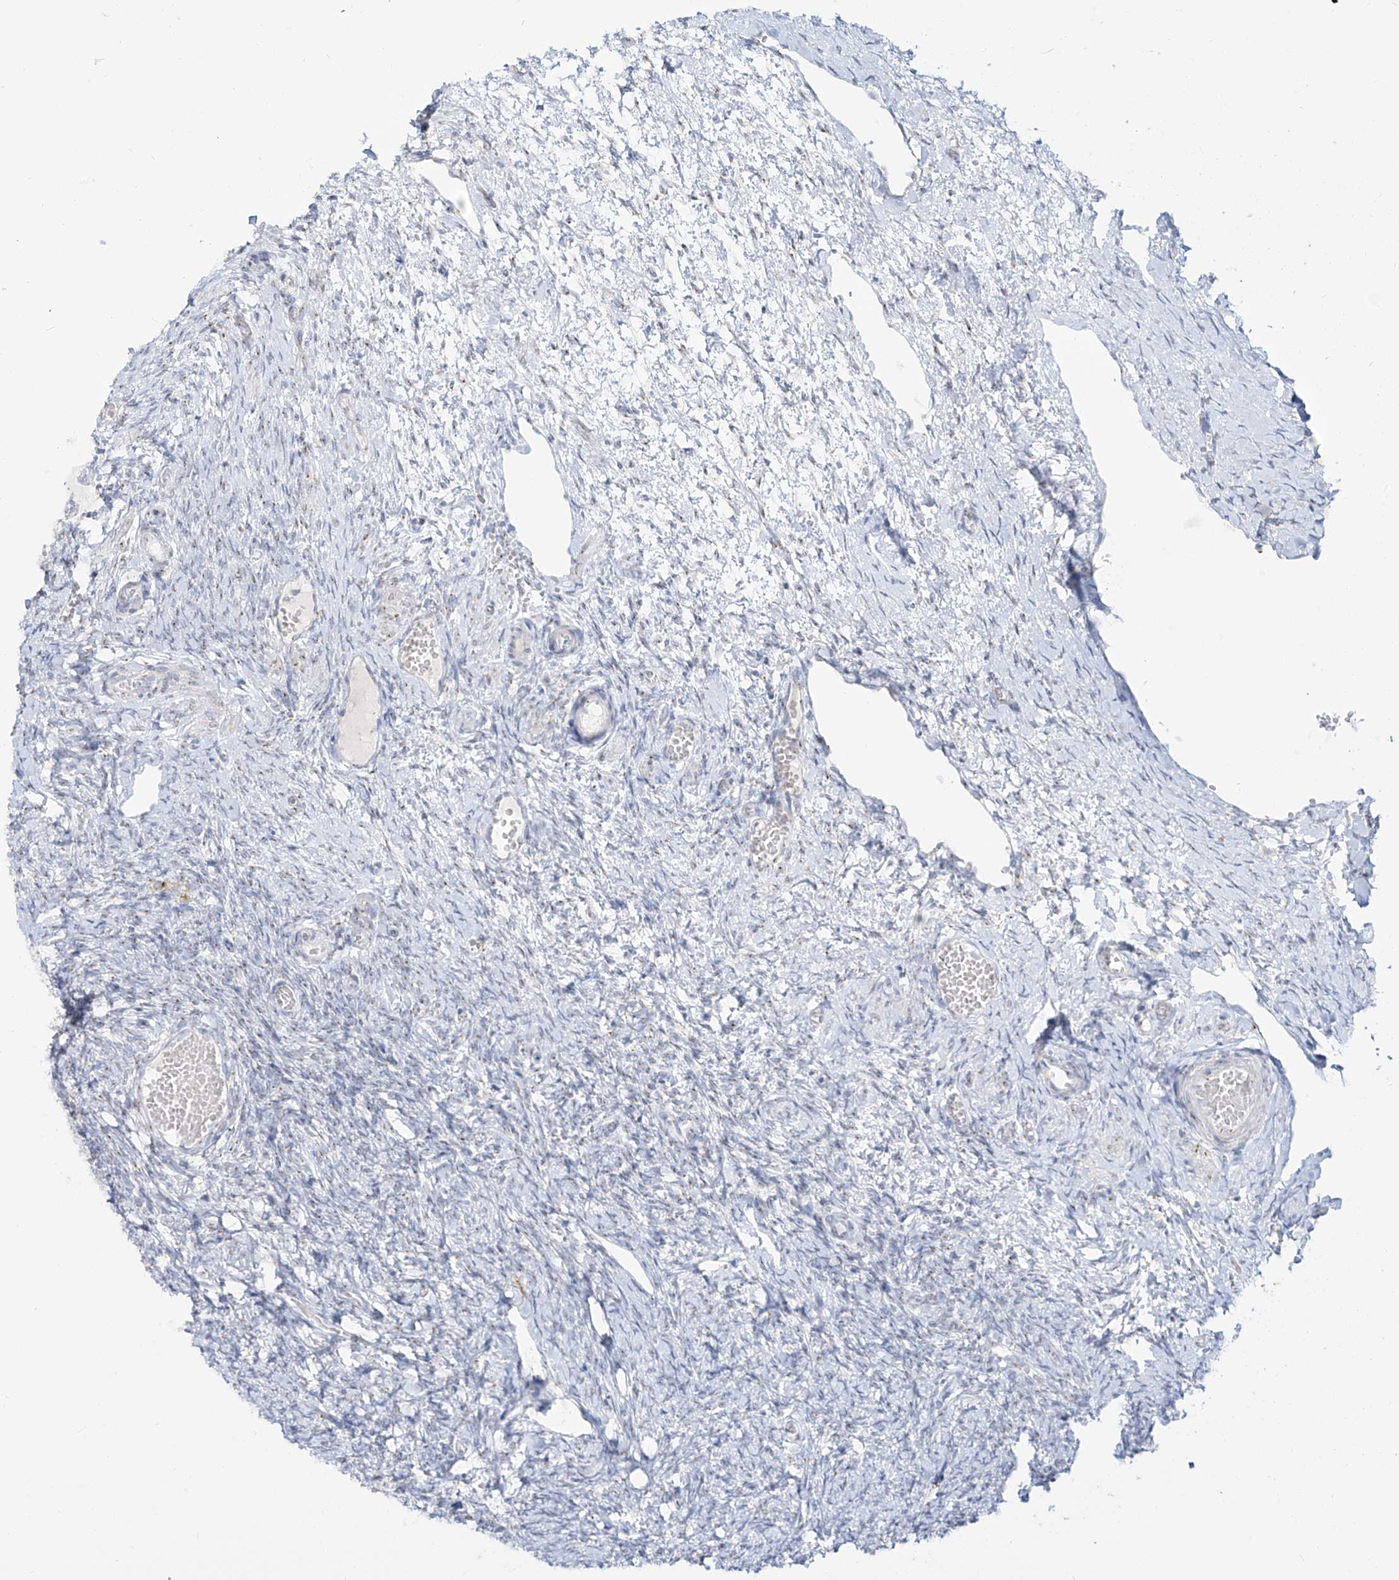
{"staining": {"intensity": "negative", "quantity": "none", "location": "none"}, "tissue": "ovary", "cell_type": "Follicle cells", "image_type": "normal", "snomed": [{"axis": "morphology", "description": "Adenocarcinoma, NOS"}, {"axis": "topography", "description": "Endometrium"}], "caption": "Benign ovary was stained to show a protein in brown. There is no significant positivity in follicle cells. (Stains: DAB (3,3'-diaminobenzidine) immunohistochemistry with hematoxylin counter stain, Microscopy: brightfield microscopy at high magnification).", "gene": "BSDC1", "patient": {"sex": "female", "age": 32}}